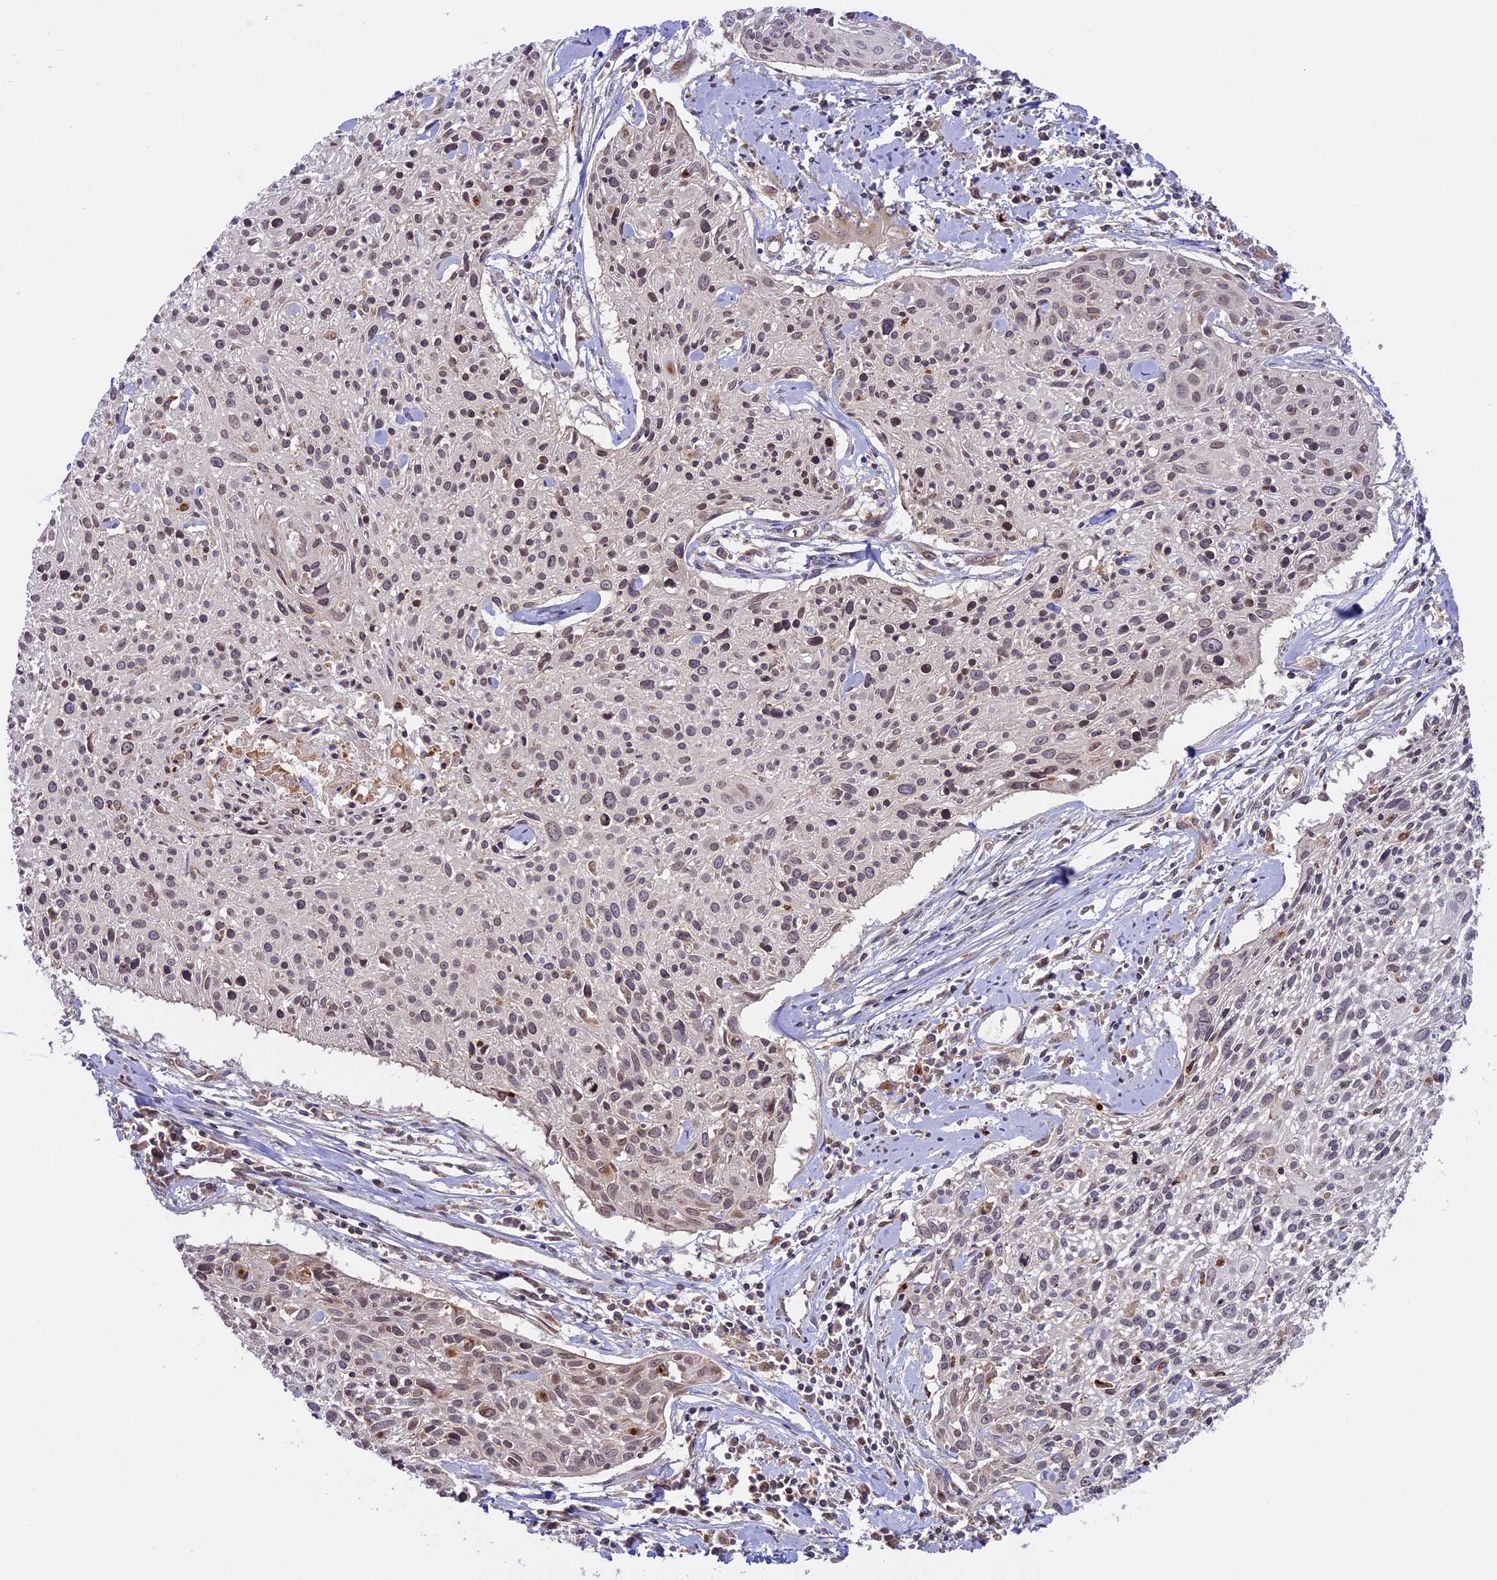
{"staining": {"intensity": "weak", "quantity": "<25%", "location": "nuclear"}, "tissue": "cervical cancer", "cell_type": "Tumor cells", "image_type": "cancer", "snomed": [{"axis": "morphology", "description": "Squamous cell carcinoma, NOS"}, {"axis": "topography", "description": "Cervix"}], "caption": "Human cervical squamous cell carcinoma stained for a protein using IHC demonstrates no staining in tumor cells.", "gene": "DGKH", "patient": {"sex": "female", "age": 51}}